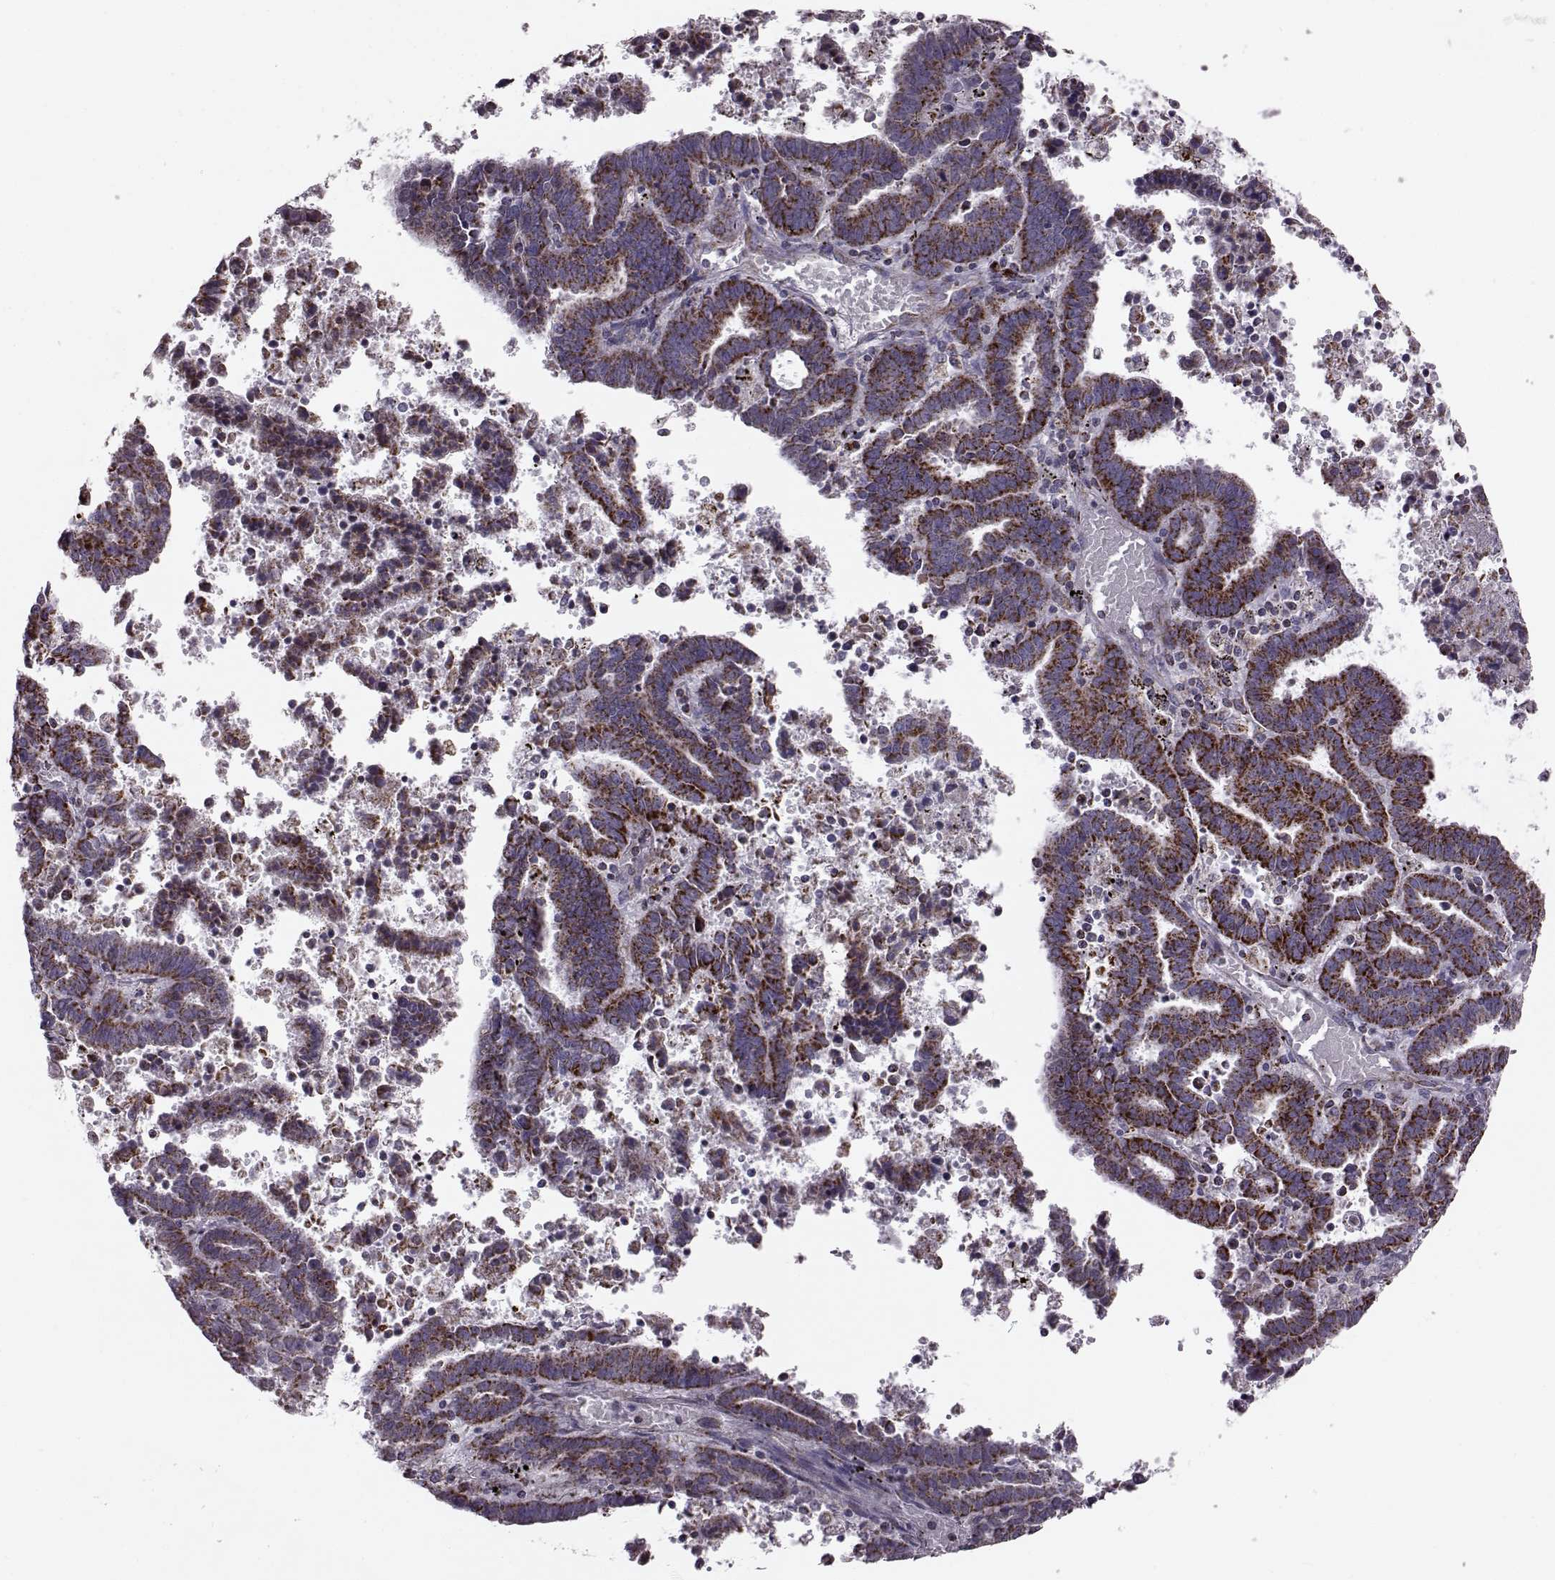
{"staining": {"intensity": "strong", "quantity": ">75%", "location": "cytoplasmic/membranous"}, "tissue": "endometrial cancer", "cell_type": "Tumor cells", "image_type": "cancer", "snomed": [{"axis": "morphology", "description": "Adenocarcinoma, NOS"}, {"axis": "topography", "description": "Uterus"}], "caption": "Immunohistochemical staining of endometrial adenocarcinoma shows strong cytoplasmic/membranous protein staining in approximately >75% of tumor cells.", "gene": "ATP5MF", "patient": {"sex": "female", "age": 83}}